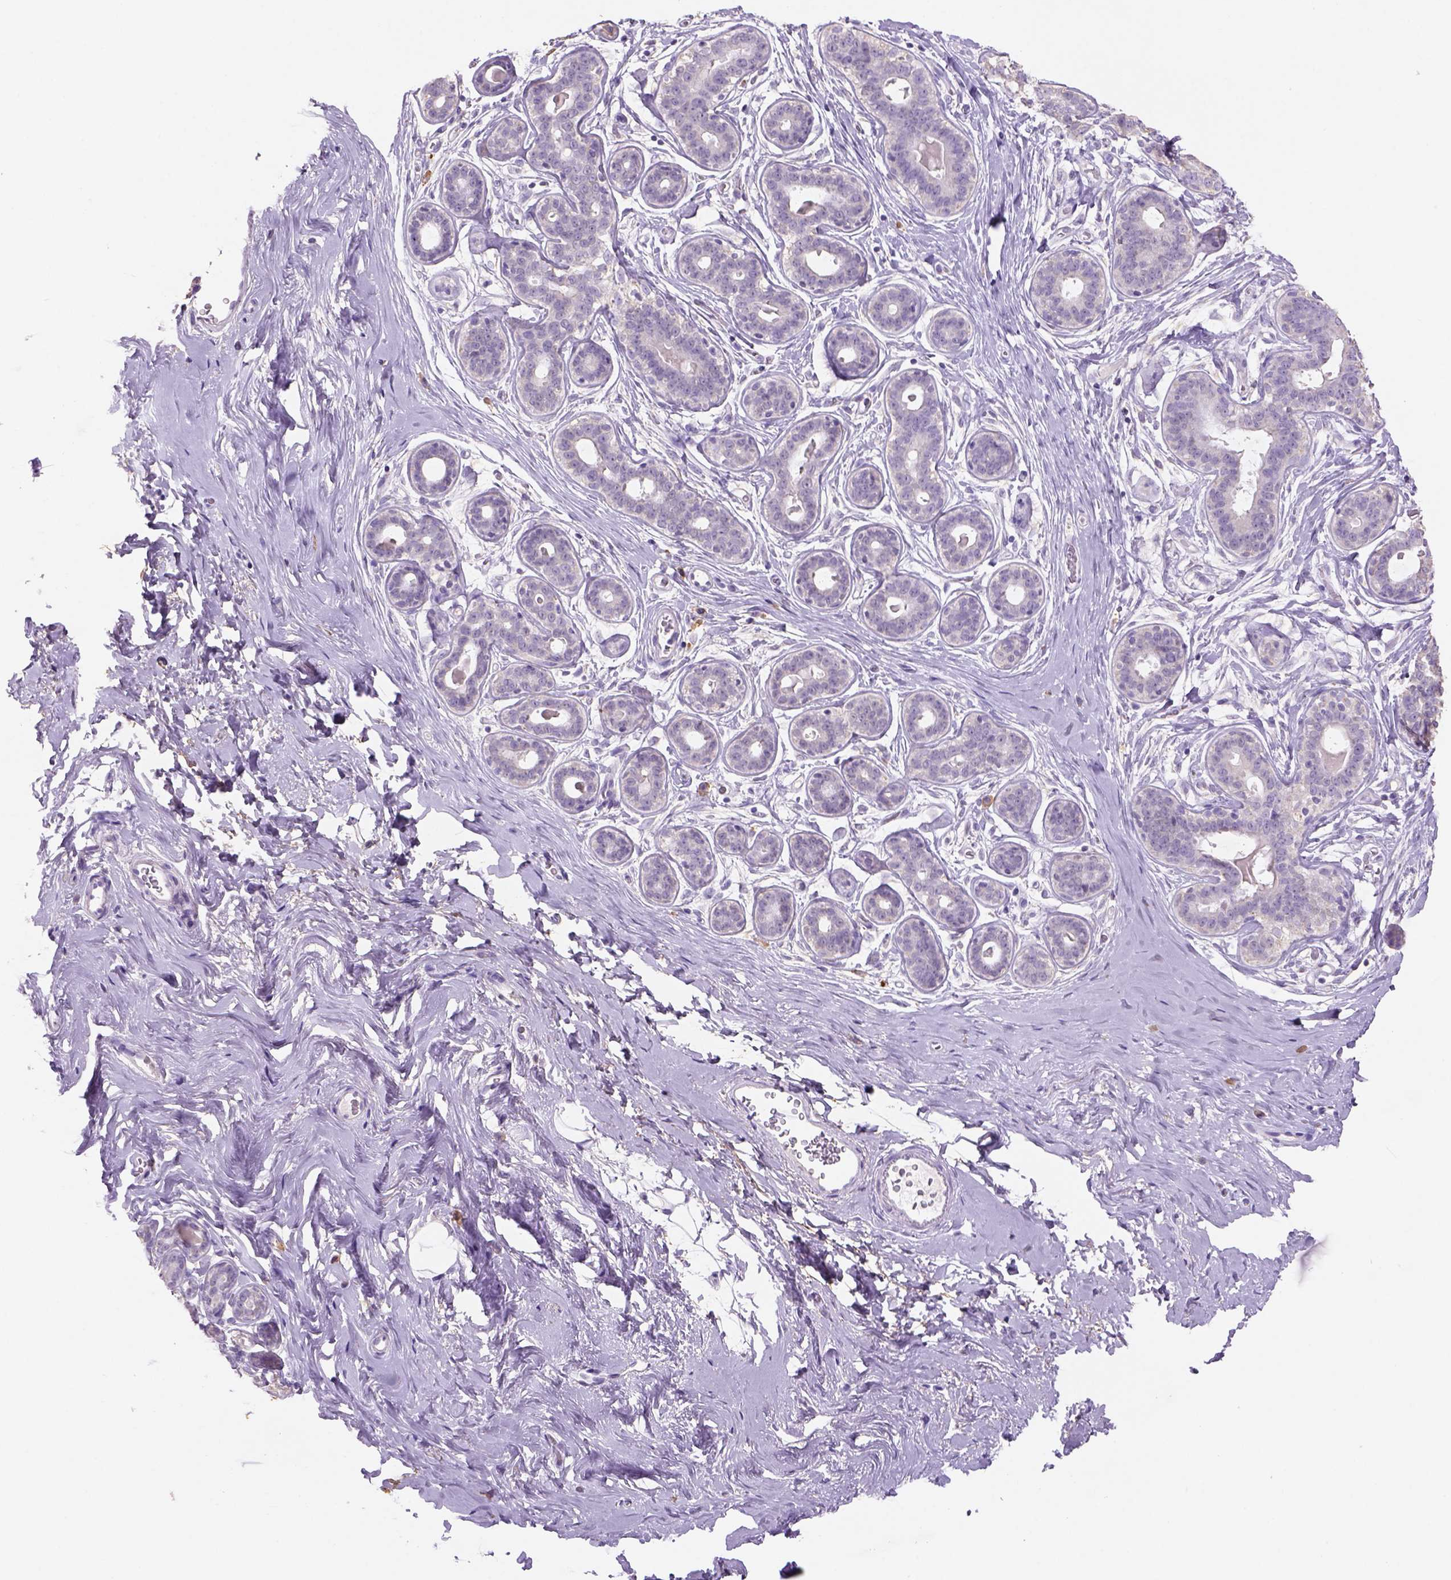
{"staining": {"intensity": "negative", "quantity": "none", "location": "none"}, "tissue": "breast", "cell_type": "Adipocytes", "image_type": "normal", "snomed": [{"axis": "morphology", "description": "Normal tissue, NOS"}, {"axis": "topography", "description": "Skin"}, {"axis": "topography", "description": "Breast"}], "caption": "Immunohistochemistry (IHC) of benign breast exhibits no staining in adipocytes.", "gene": "NAALAD2", "patient": {"sex": "female", "age": 43}}